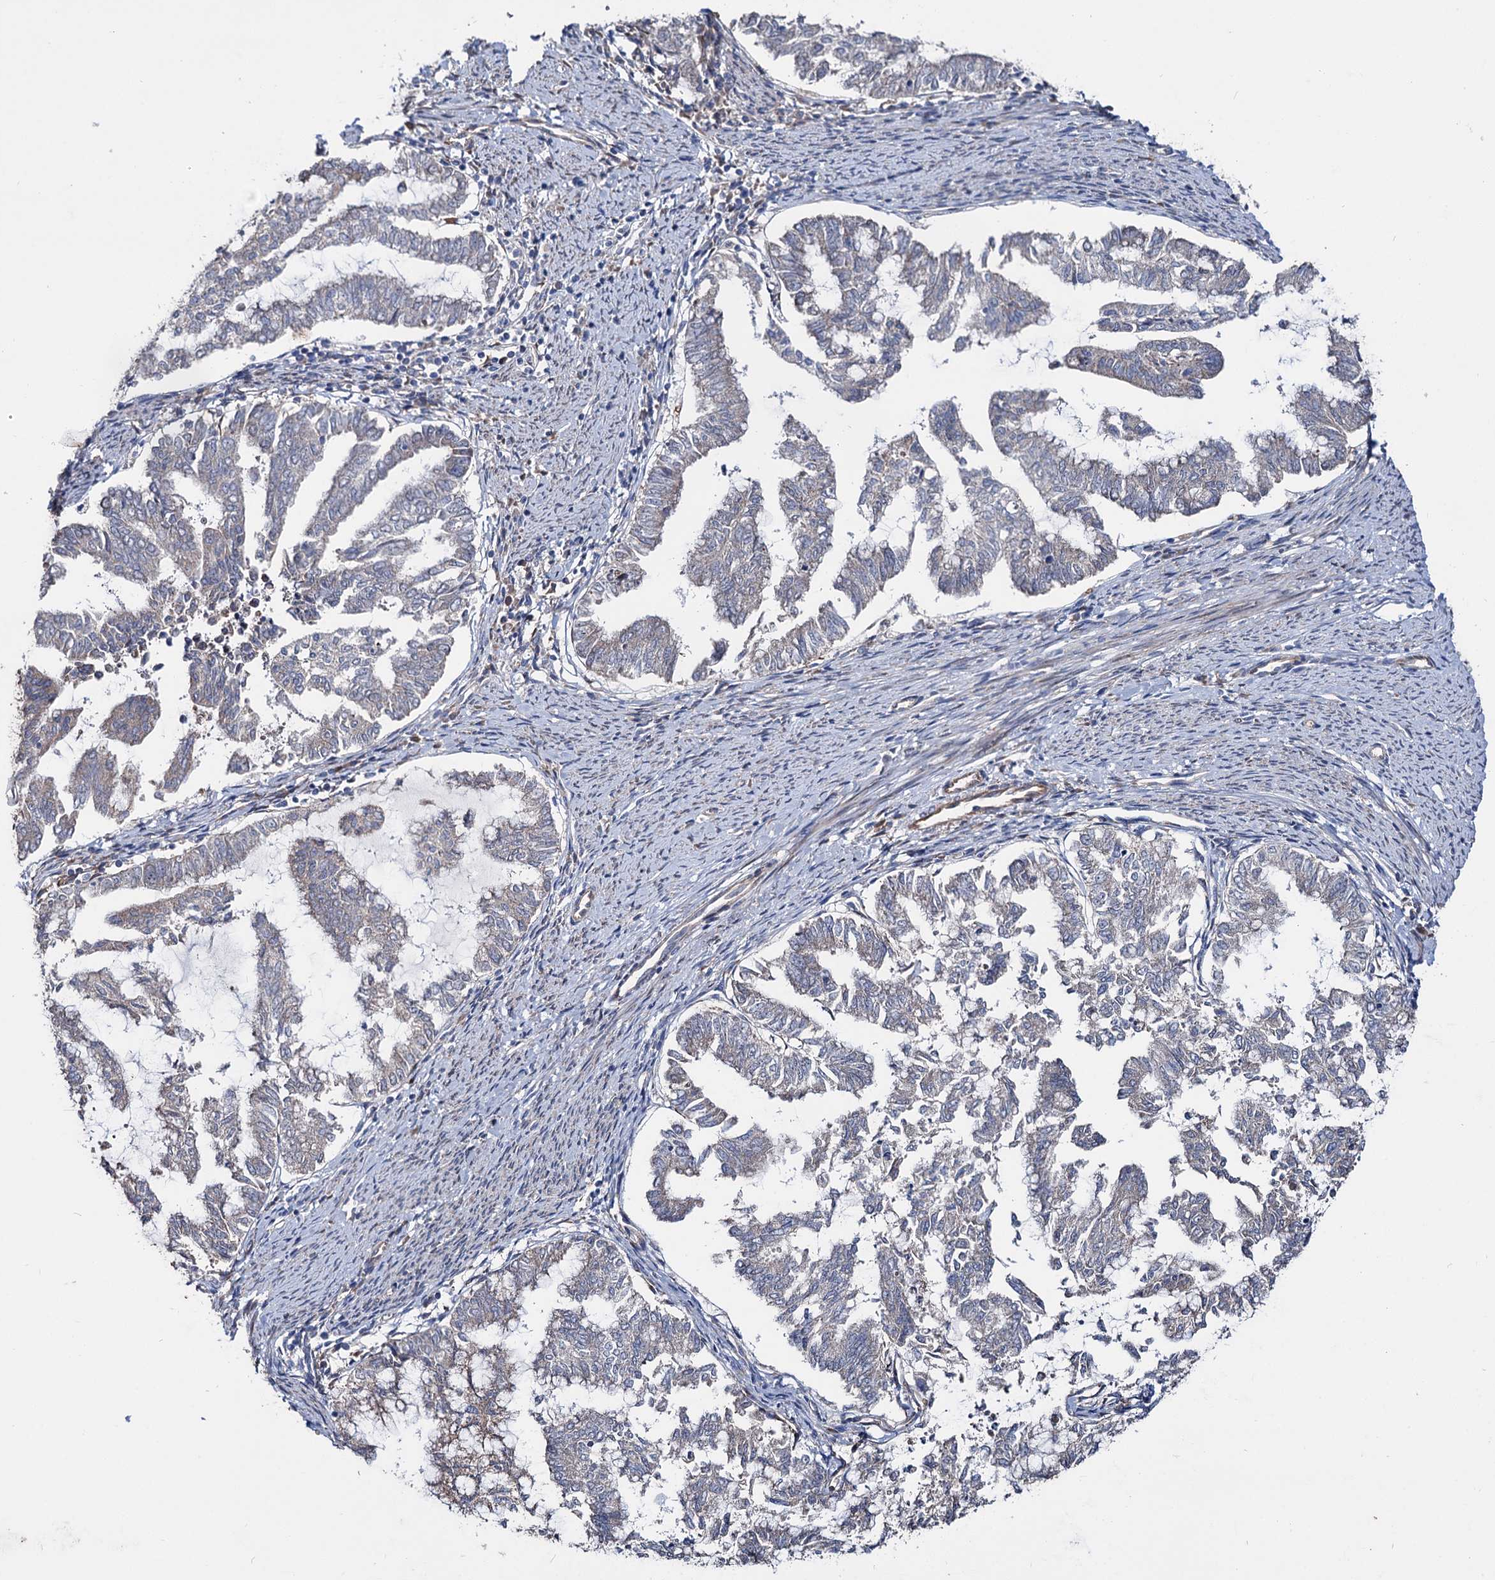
{"staining": {"intensity": "weak", "quantity": "<25%", "location": "cytoplasmic/membranous"}, "tissue": "endometrial cancer", "cell_type": "Tumor cells", "image_type": "cancer", "snomed": [{"axis": "morphology", "description": "Adenocarcinoma, NOS"}, {"axis": "topography", "description": "Endometrium"}], "caption": "Immunohistochemistry histopathology image of neoplastic tissue: endometrial cancer (adenocarcinoma) stained with DAB (3,3'-diaminobenzidine) exhibits no significant protein staining in tumor cells.", "gene": "PTDSS2", "patient": {"sex": "female", "age": 79}}